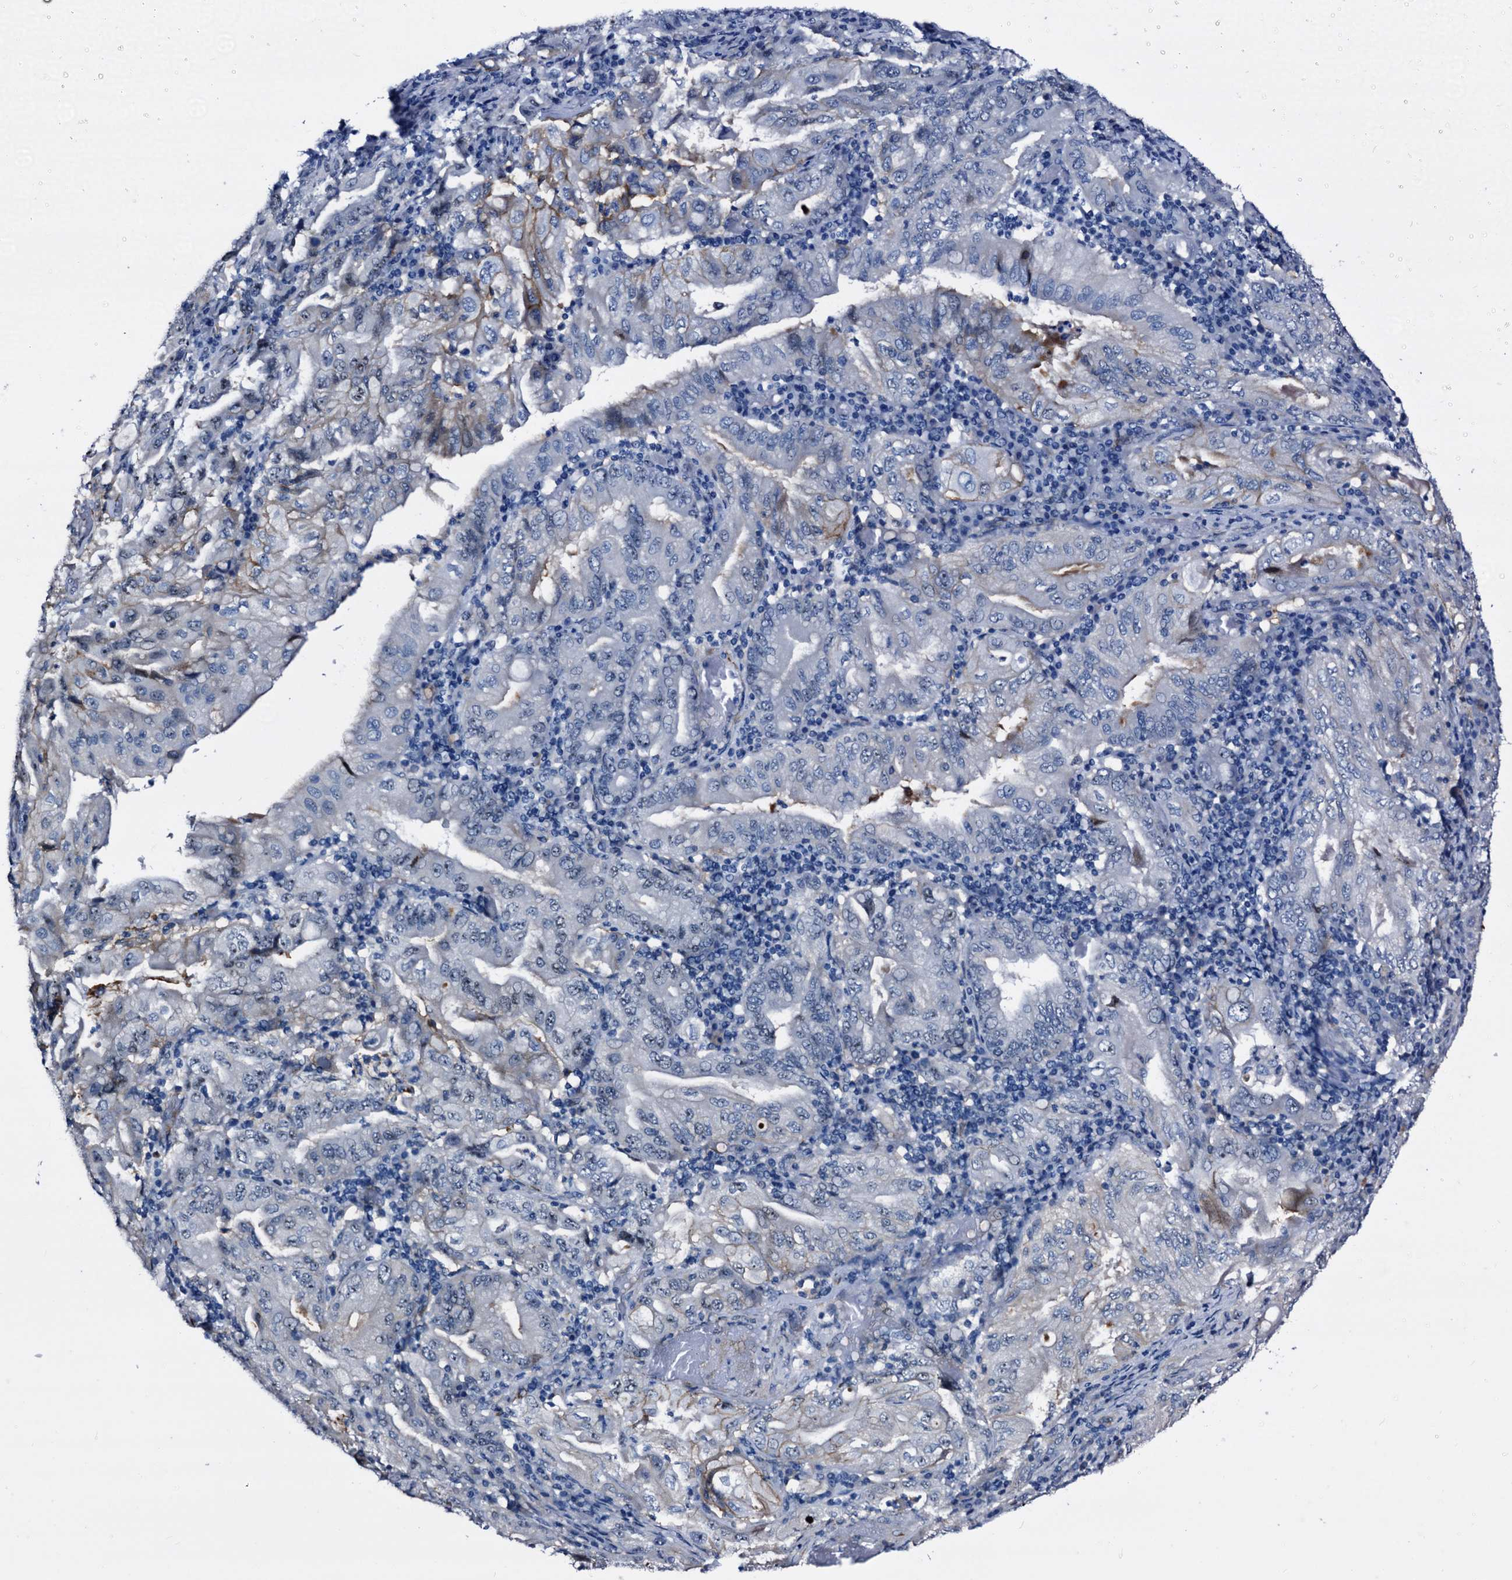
{"staining": {"intensity": "negative", "quantity": "none", "location": "none"}, "tissue": "stomach cancer", "cell_type": "Tumor cells", "image_type": "cancer", "snomed": [{"axis": "morphology", "description": "Normal tissue, NOS"}, {"axis": "morphology", "description": "Adenocarcinoma, NOS"}, {"axis": "topography", "description": "Esophagus"}, {"axis": "topography", "description": "Stomach, upper"}, {"axis": "topography", "description": "Peripheral nerve tissue"}], "caption": "The immunohistochemistry (IHC) micrograph has no significant staining in tumor cells of adenocarcinoma (stomach) tissue.", "gene": "EMG1", "patient": {"sex": "male", "age": 62}}